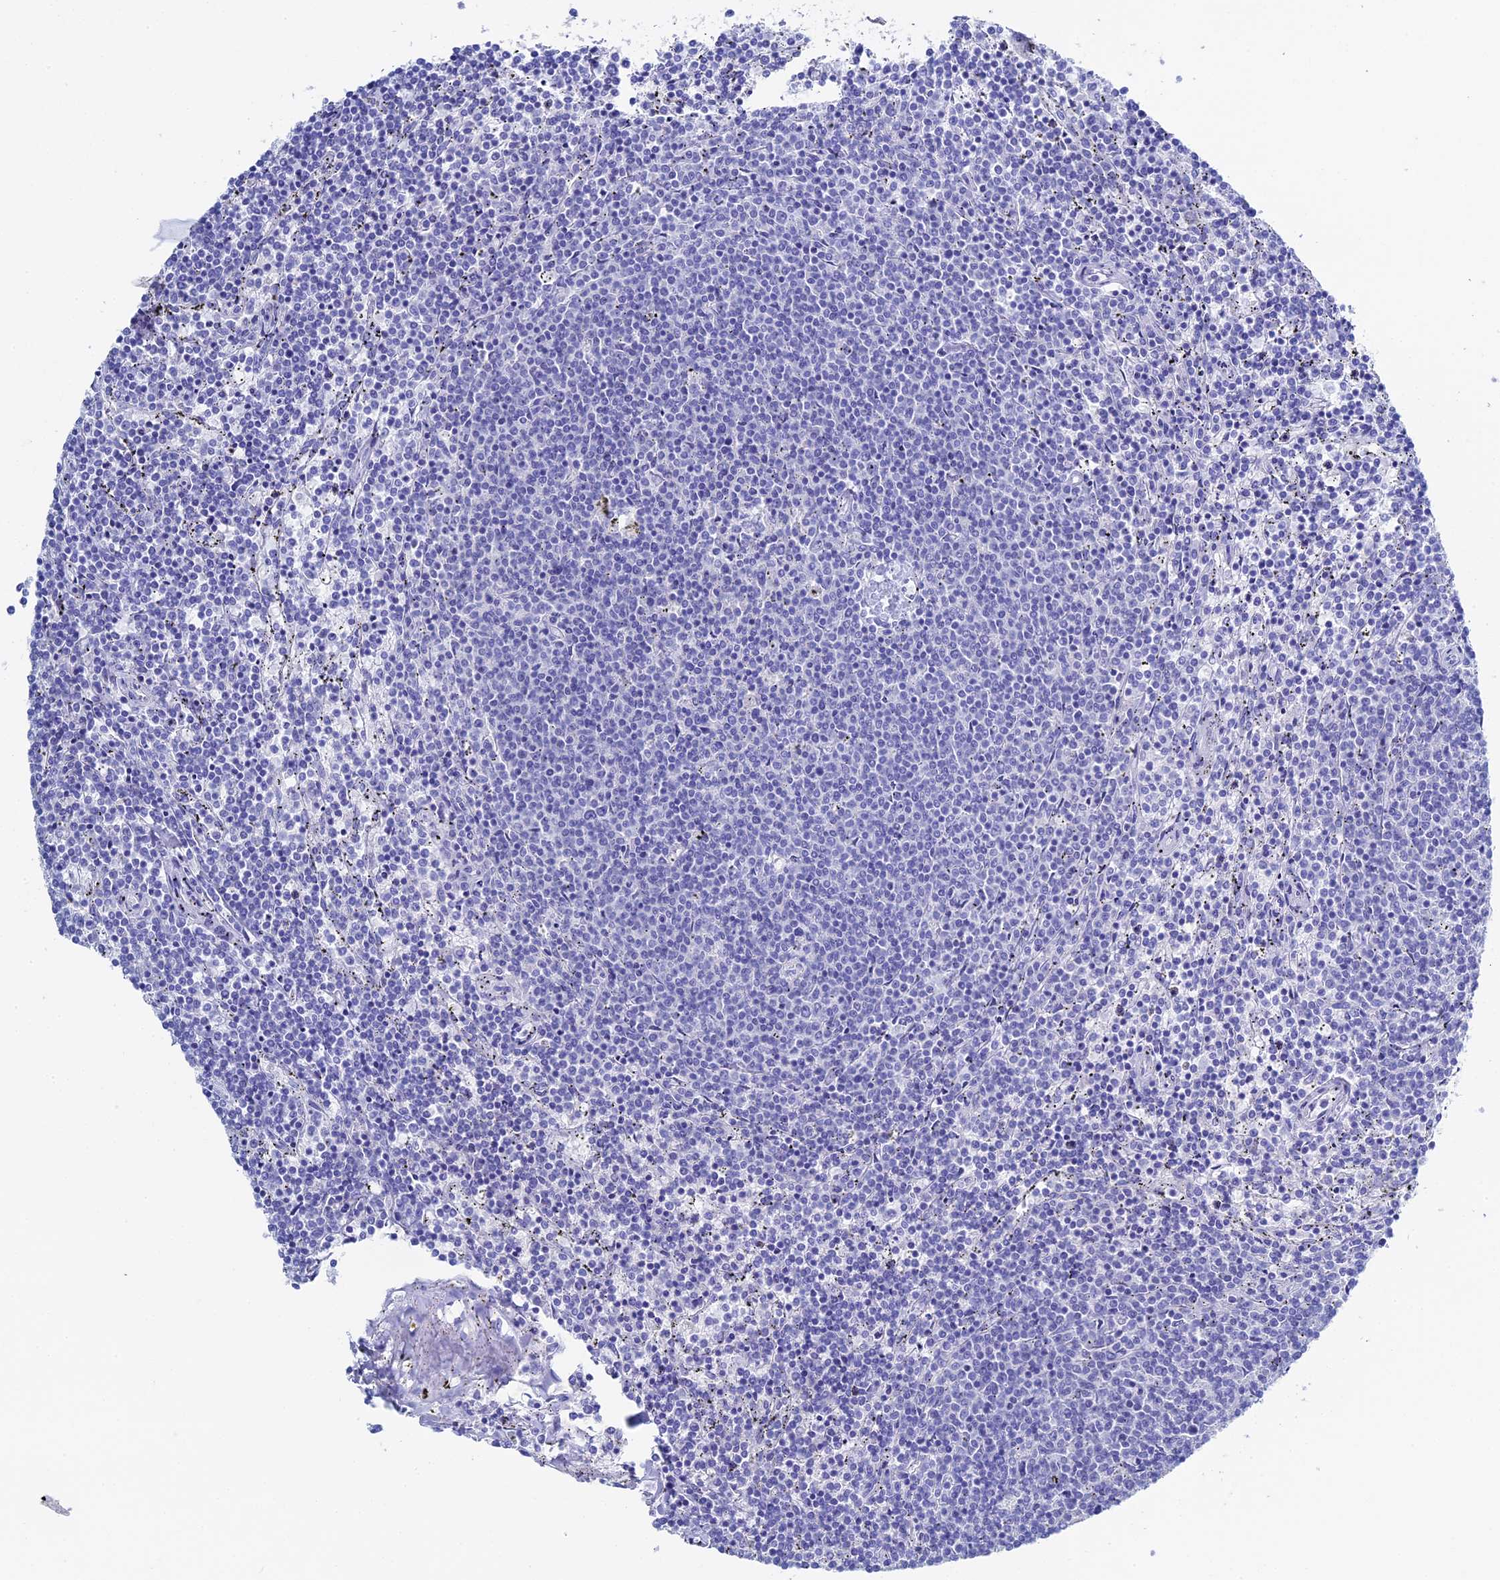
{"staining": {"intensity": "negative", "quantity": "none", "location": "none"}, "tissue": "lymphoma", "cell_type": "Tumor cells", "image_type": "cancer", "snomed": [{"axis": "morphology", "description": "Malignant lymphoma, non-Hodgkin's type, Low grade"}, {"axis": "topography", "description": "Spleen"}], "caption": "This micrograph is of low-grade malignant lymphoma, non-Hodgkin's type stained with immunohistochemistry to label a protein in brown with the nuclei are counter-stained blue. There is no staining in tumor cells.", "gene": "UNC119", "patient": {"sex": "female", "age": 50}}